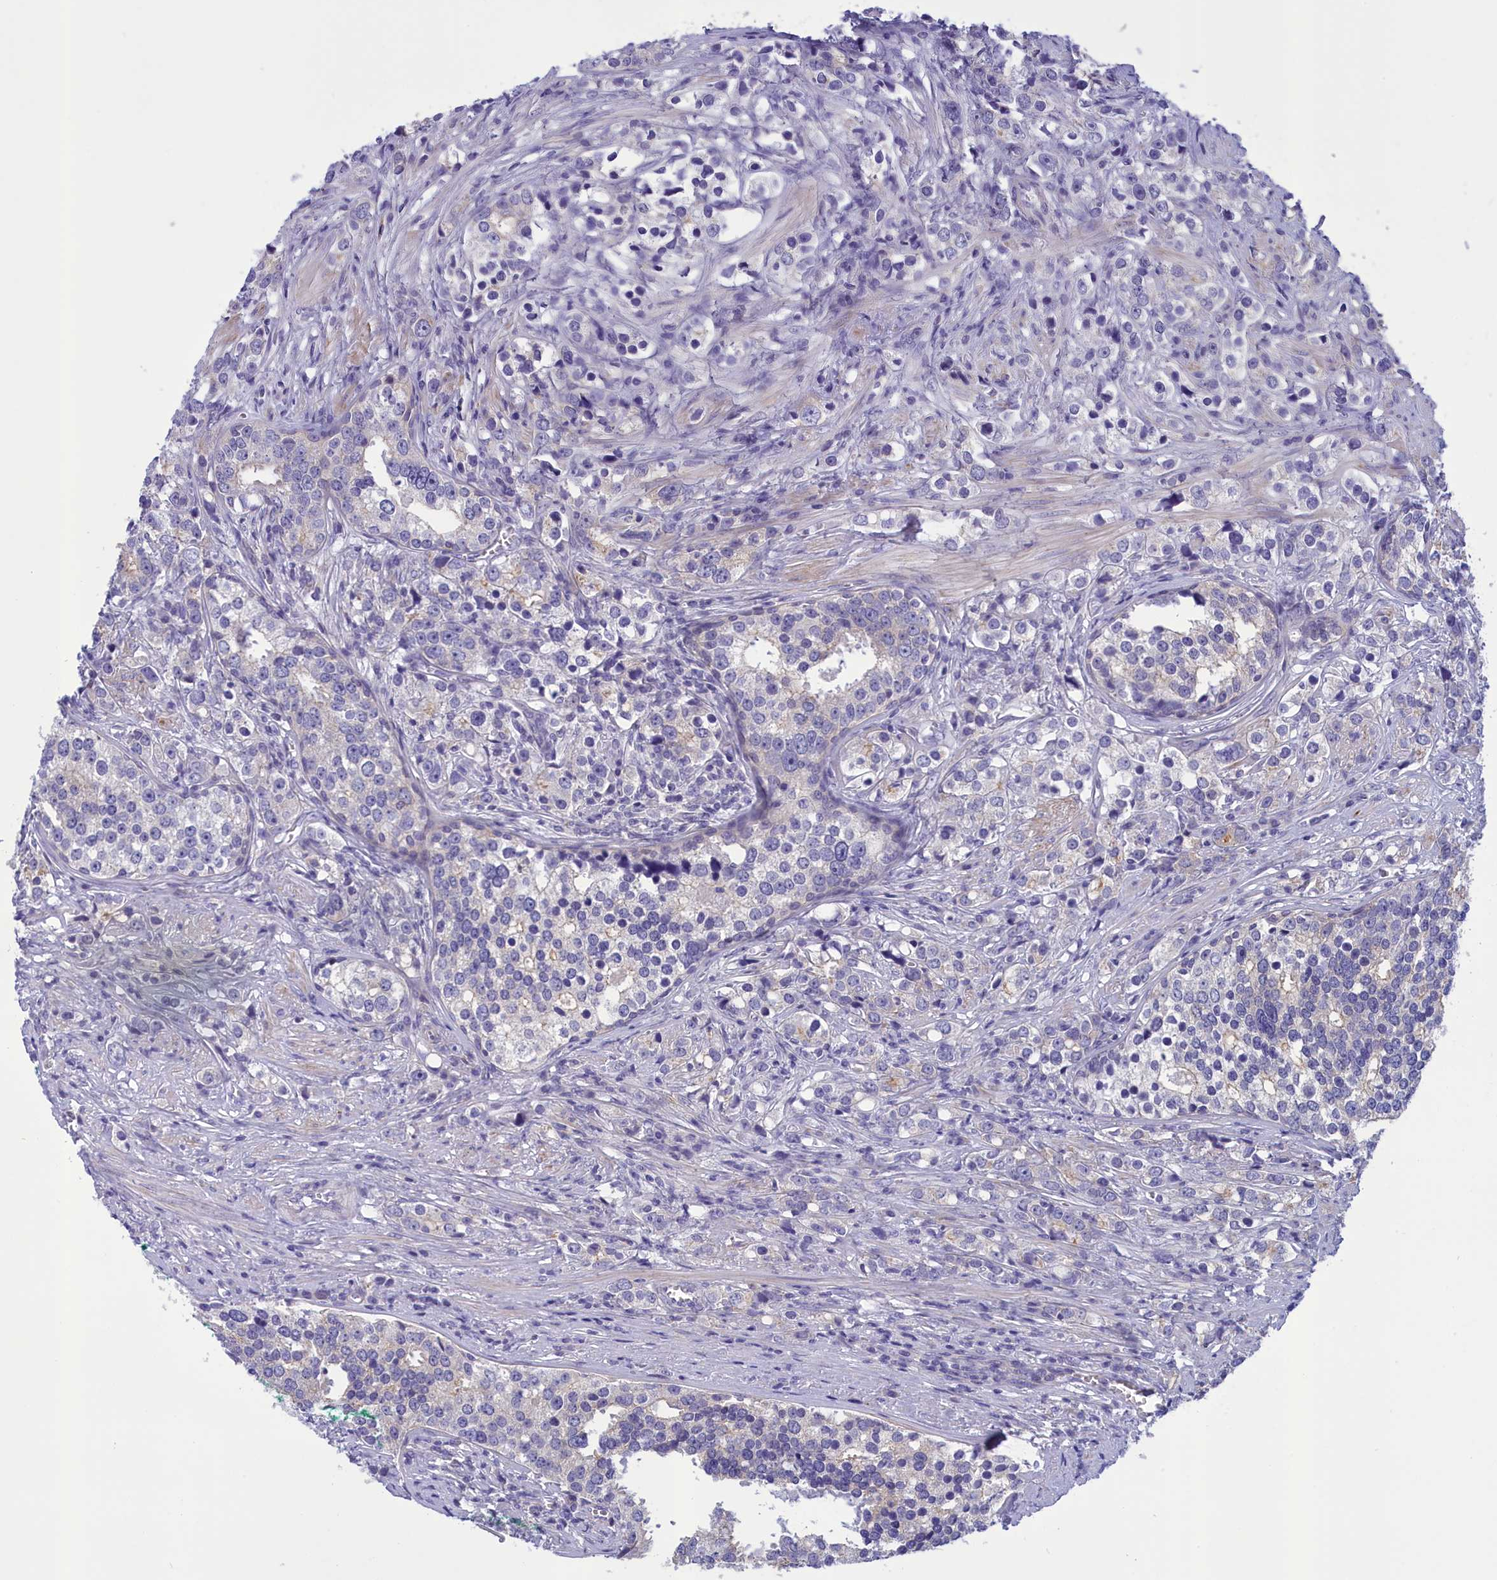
{"staining": {"intensity": "negative", "quantity": "none", "location": "none"}, "tissue": "prostate cancer", "cell_type": "Tumor cells", "image_type": "cancer", "snomed": [{"axis": "morphology", "description": "Adenocarcinoma, High grade"}, {"axis": "topography", "description": "Prostate"}], "caption": "Prostate high-grade adenocarcinoma was stained to show a protein in brown. There is no significant positivity in tumor cells.", "gene": "CORO2A", "patient": {"sex": "male", "age": 71}}